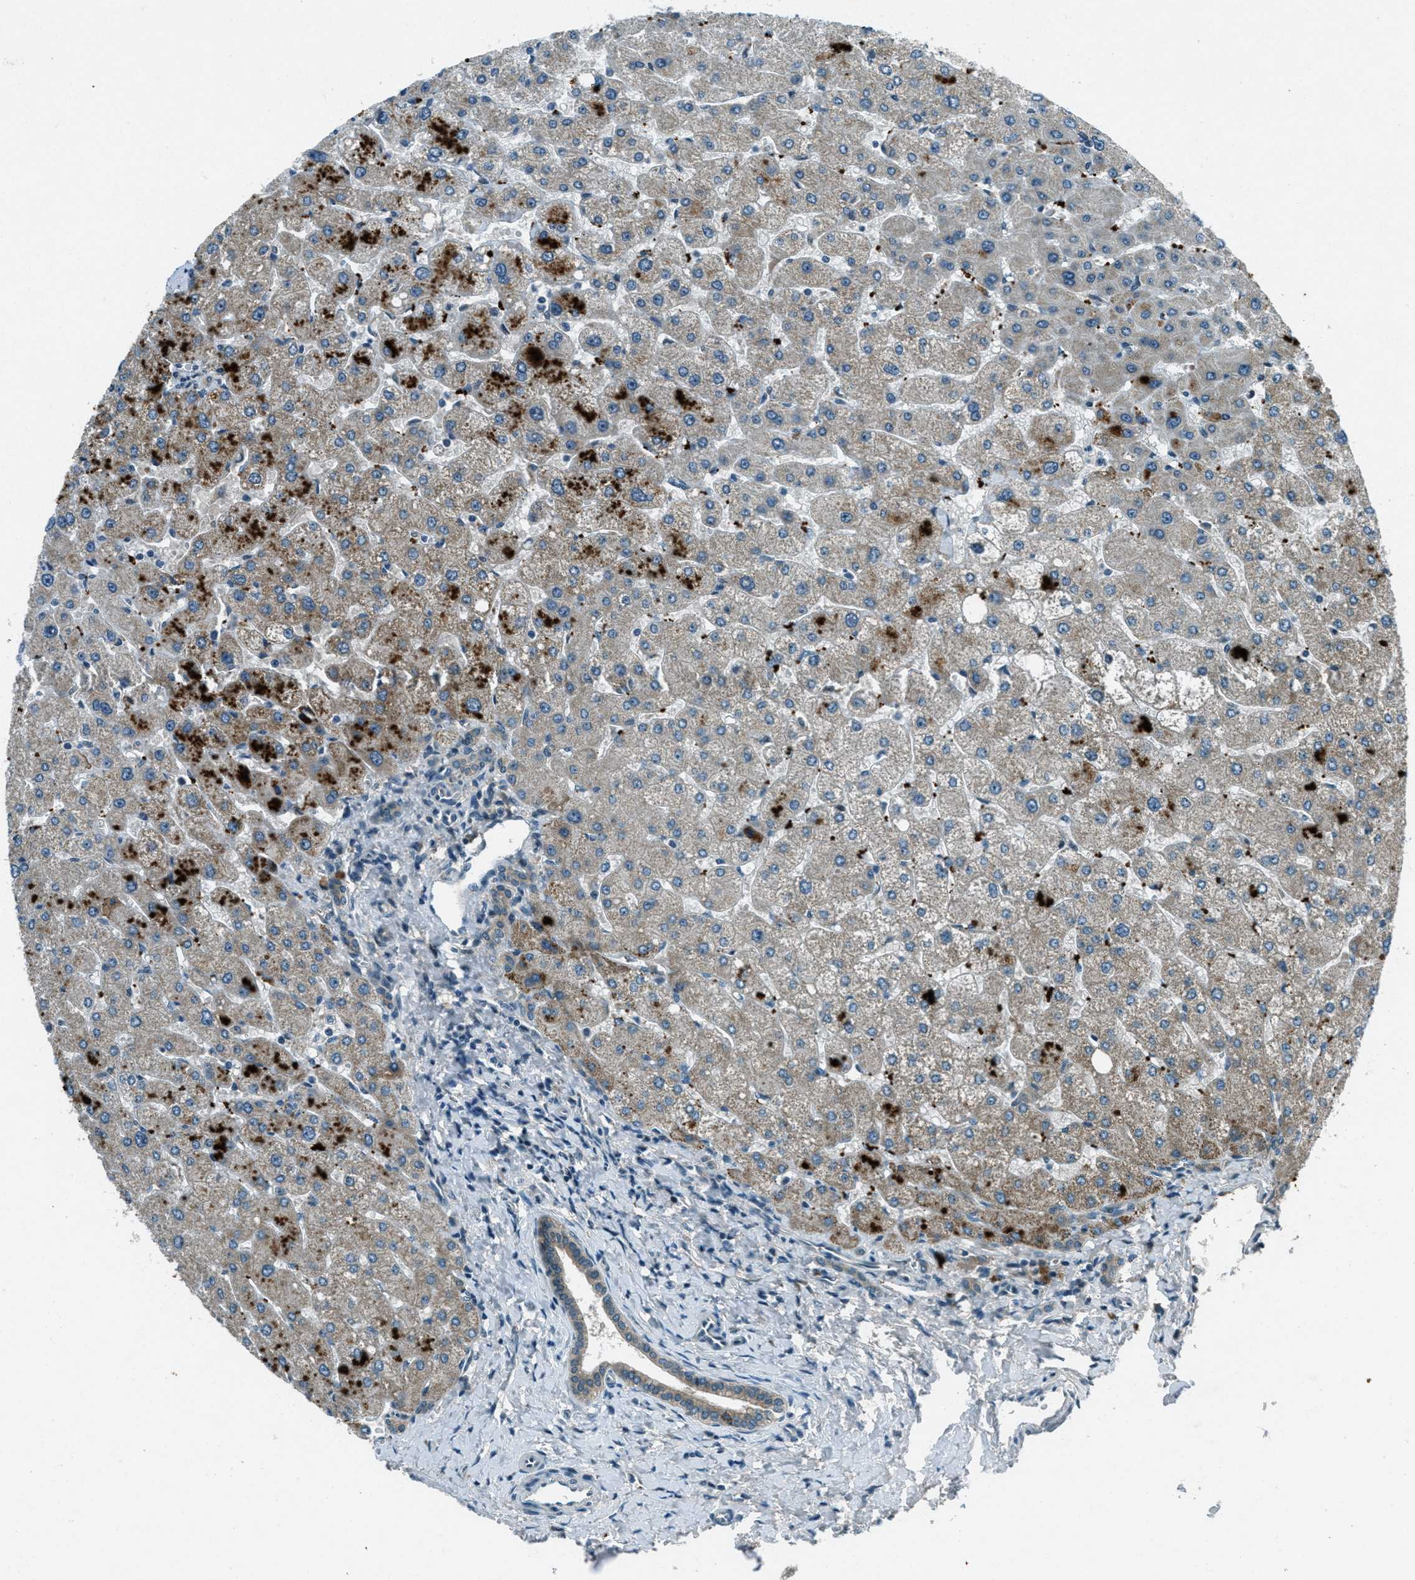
{"staining": {"intensity": "weak", "quantity": "<25%", "location": "cytoplasmic/membranous"}, "tissue": "liver", "cell_type": "Cholangiocytes", "image_type": "normal", "snomed": [{"axis": "morphology", "description": "Normal tissue, NOS"}, {"axis": "topography", "description": "Liver"}], "caption": "IHC of unremarkable liver exhibits no staining in cholangiocytes. Brightfield microscopy of immunohistochemistry stained with DAB (brown) and hematoxylin (blue), captured at high magnification.", "gene": "STK11", "patient": {"sex": "male", "age": 55}}